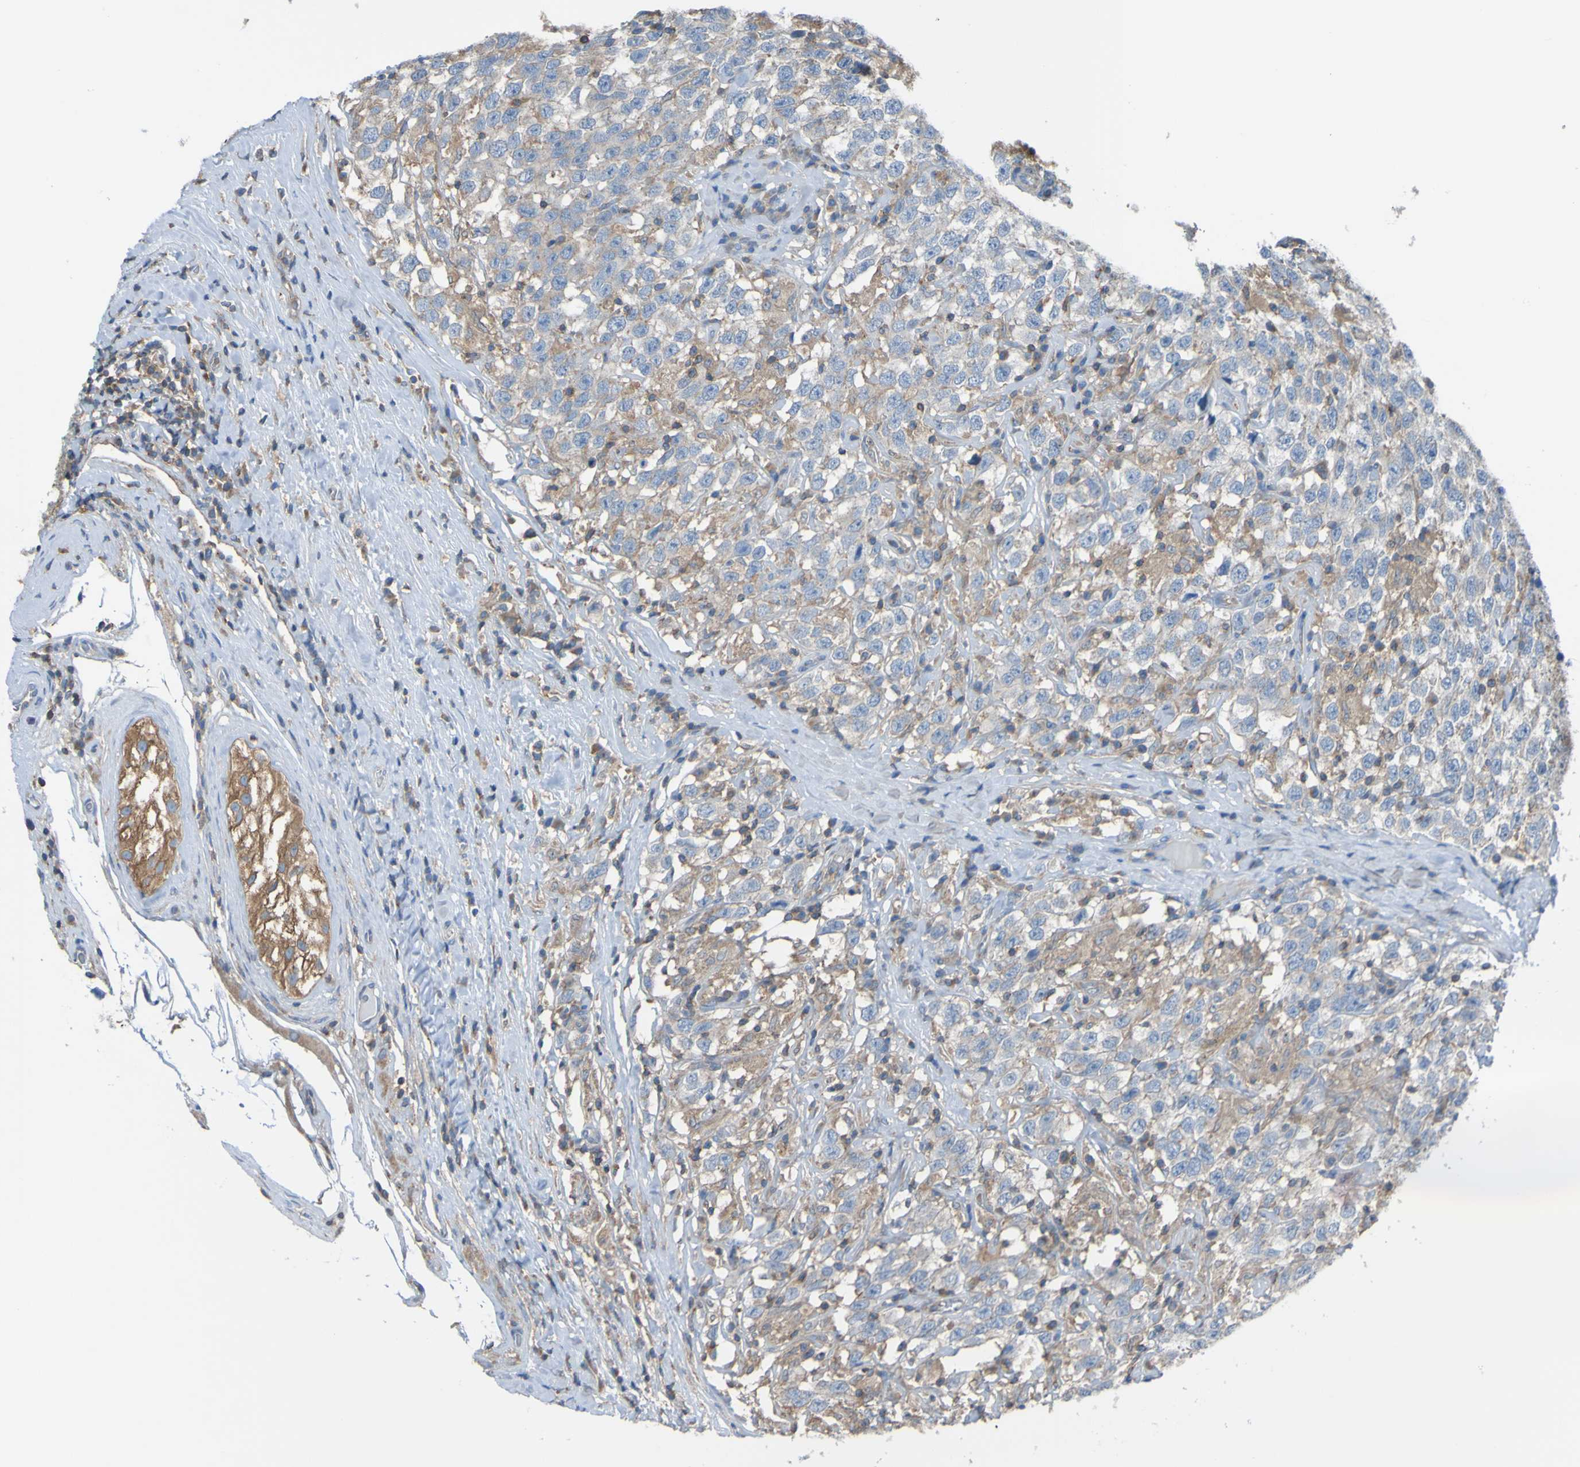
{"staining": {"intensity": "moderate", "quantity": "25%-75%", "location": "cytoplasmic/membranous"}, "tissue": "testis cancer", "cell_type": "Tumor cells", "image_type": "cancer", "snomed": [{"axis": "morphology", "description": "Seminoma, NOS"}, {"axis": "topography", "description": "Testis"}], "caption": "The immunohistochemical stain labels moderate cytoplasmic/membranous staining in tumor cells of testis cancer tissue. (Brightfield microscopy of DAB IHC at high magnification).", "gene": "MINAR1", "patient": {"sex": "male", "age": 41}}